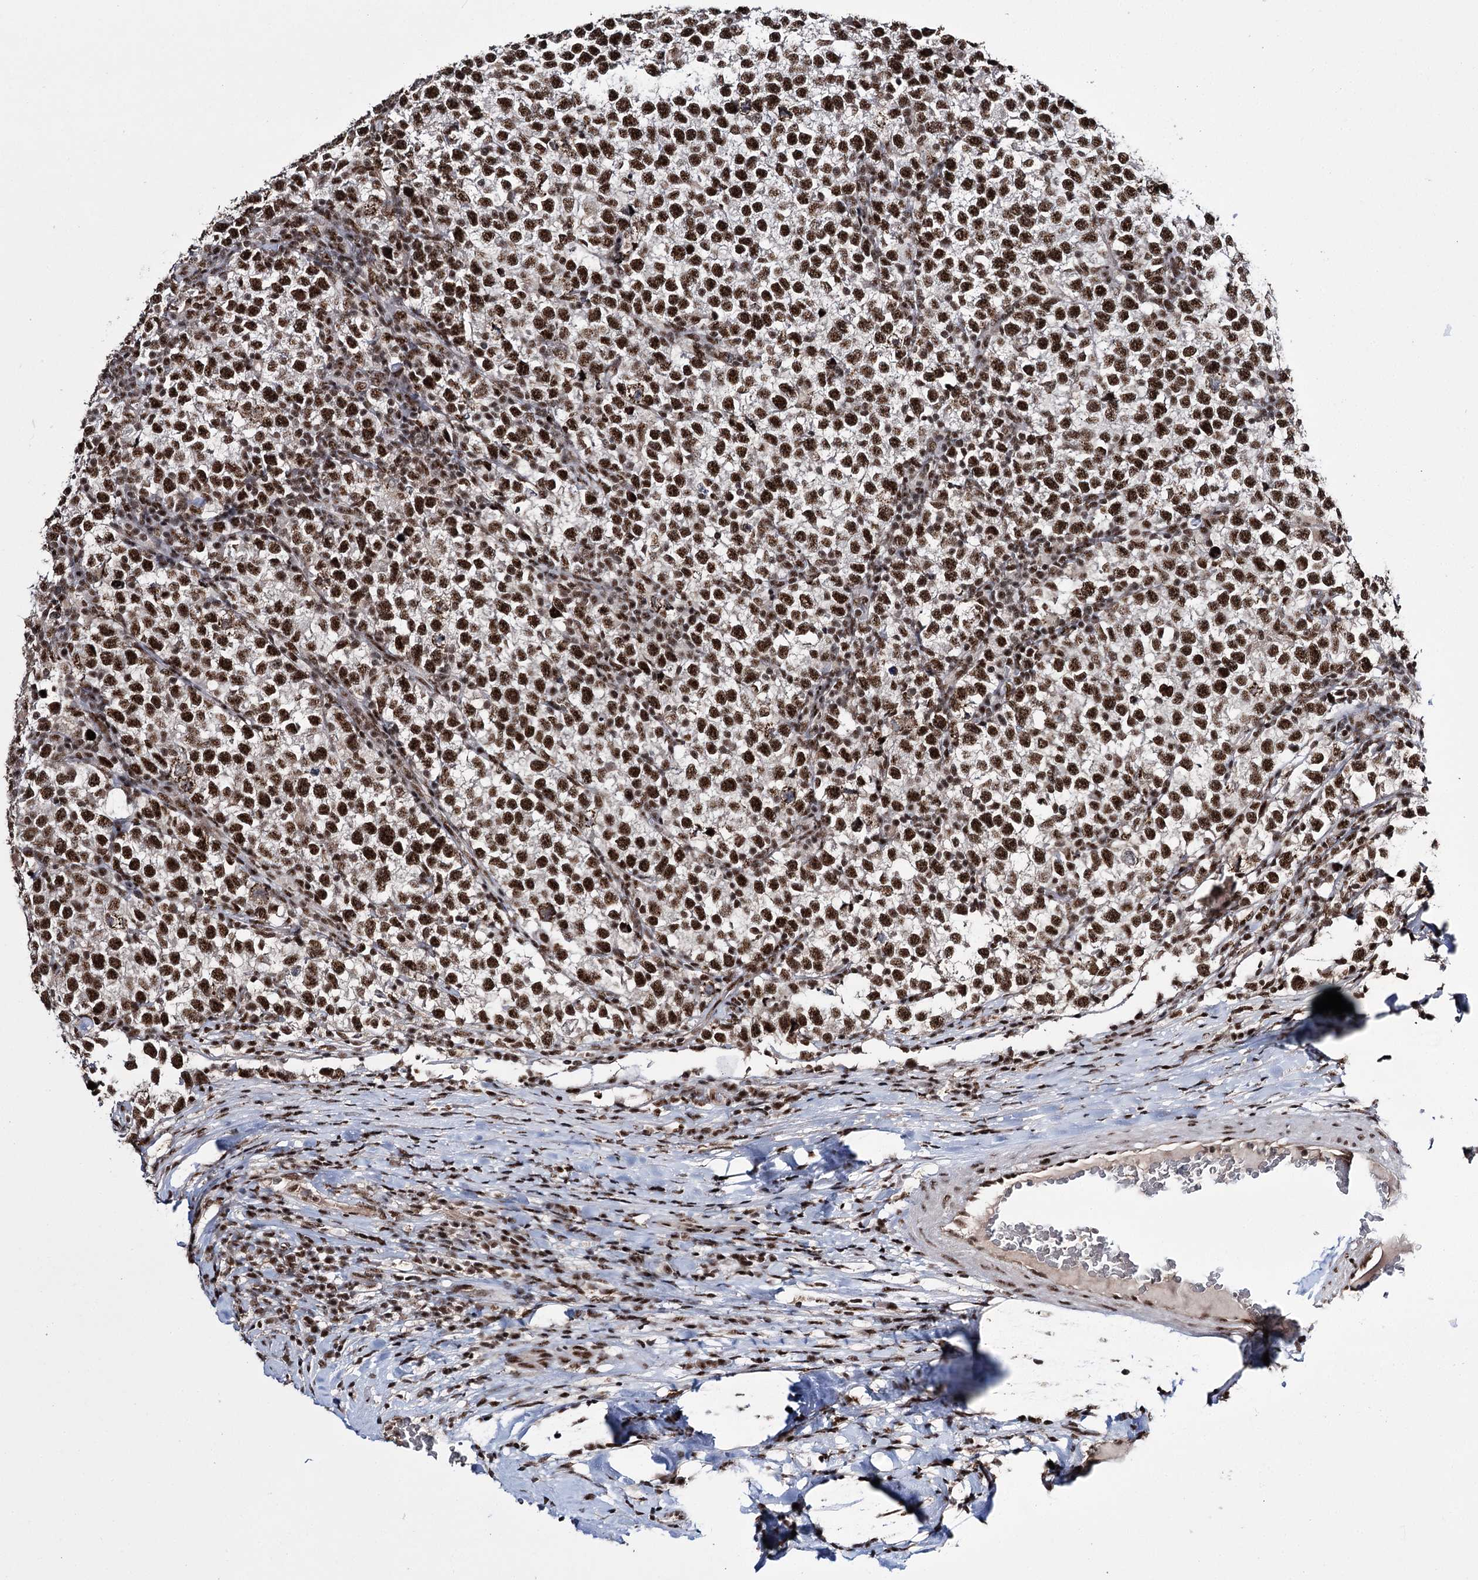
{"staining": {"intensity": "strong", "quantity": ">75%", "location": "nuclear"}, "tissue": "testis cancer", "cell_type": "Tumor cells", "image_type": "cancer", "snomed": [{"axis": "morphology", "description": "Normal tissue, NOS"}, {"axis": "morphology", "description": "Seminoma, NOS"}, {"axis": "topography", "description": "Testis"}], "caption": "Seminoma (testis) stained with a protein marker exhibits strong staining in tumor cells.", "gene": "PRPF40A", "patient": {"sex": "male", "age": 43}}